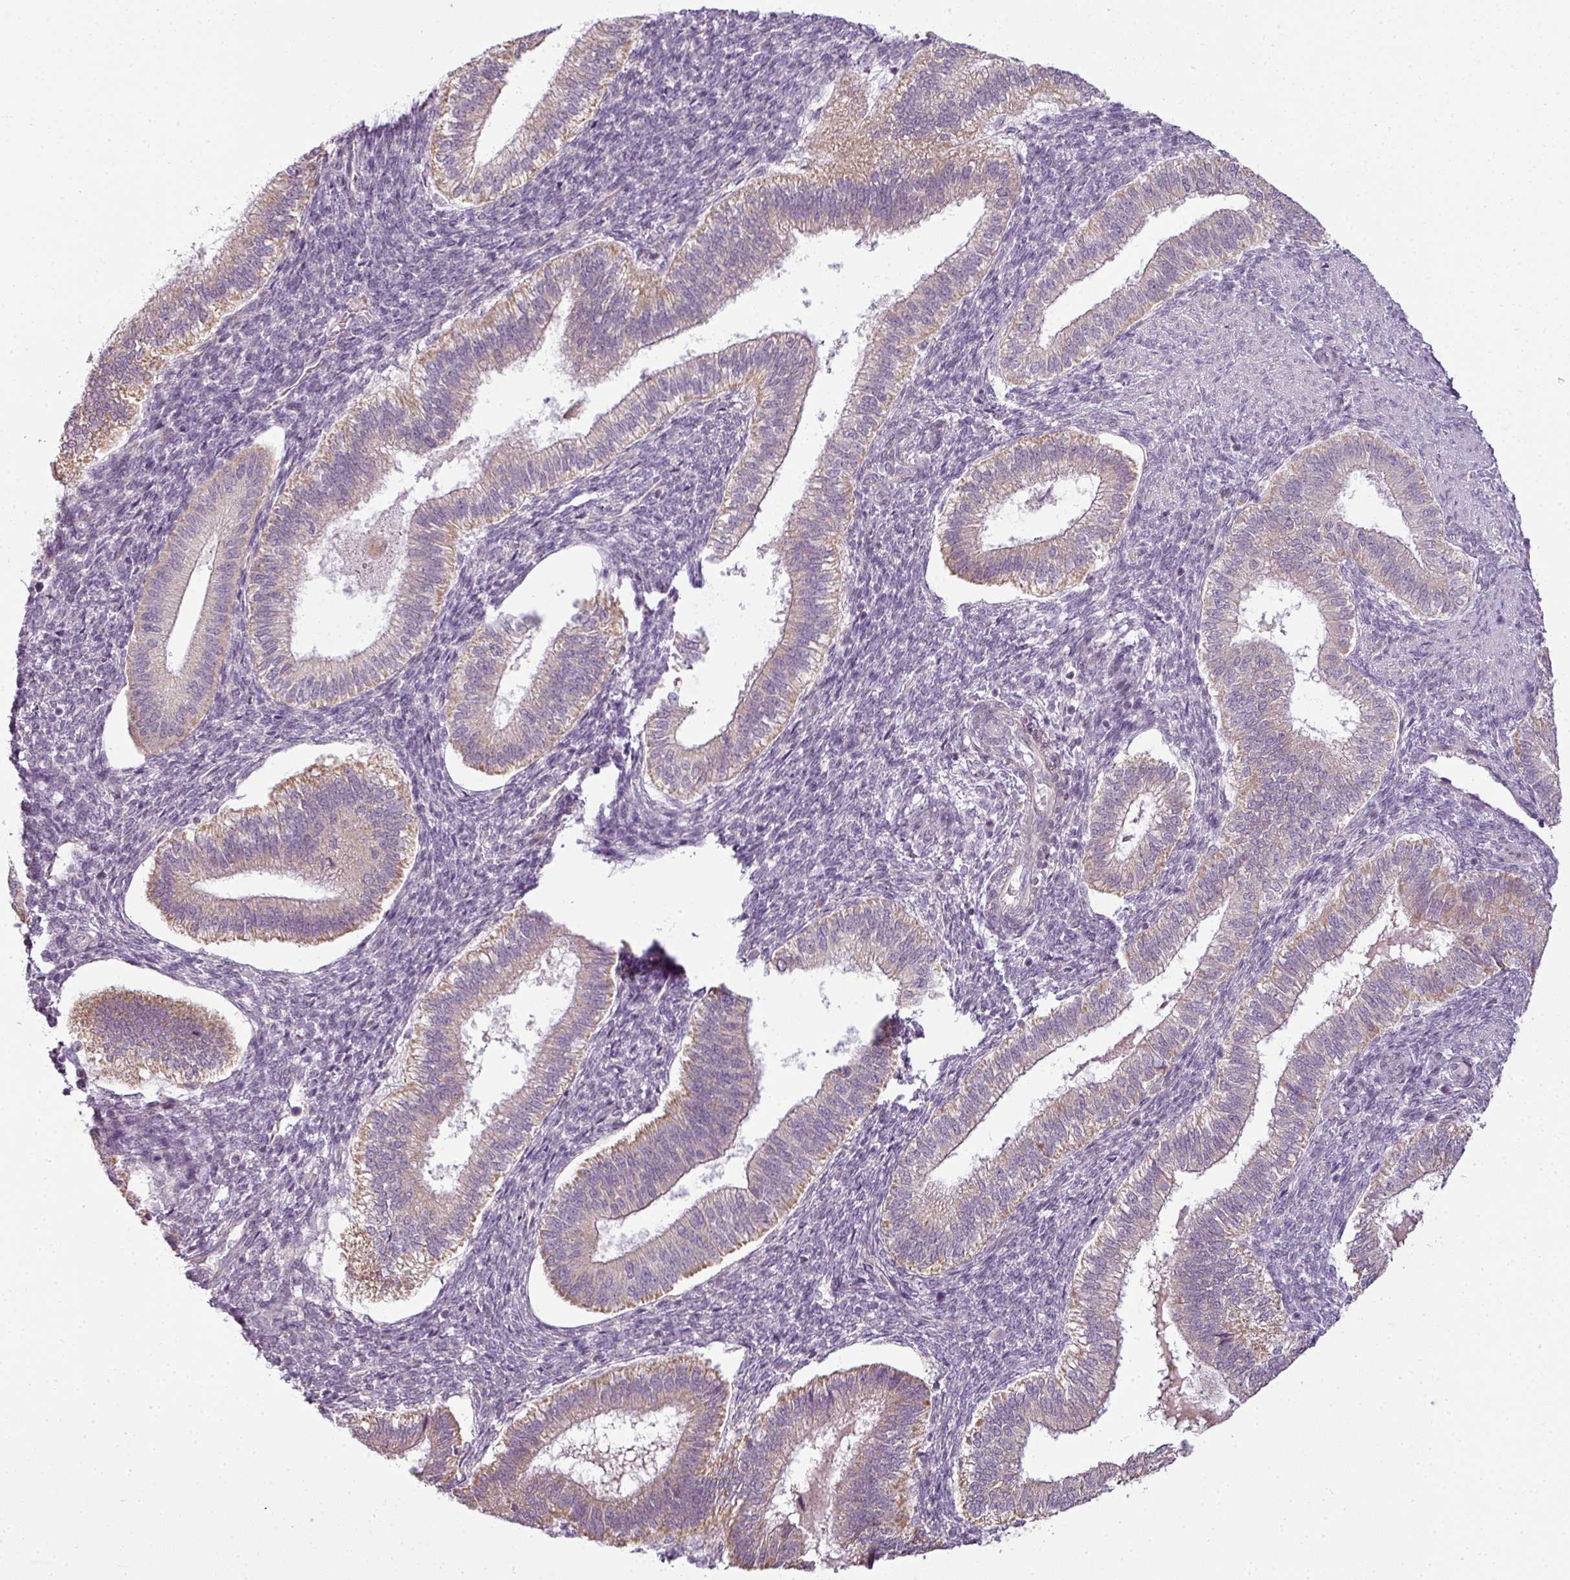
{"staining": {"intensity": "negative", "quantity": "none", "location": "none"}, "tissue": "endometrium", "cell_type": "Cells in endometrial stroma", "image_type": "normal", "snomed": [{"axis": "morphology", "description": "Normal tissue, NOS"}, {"axis": "topography", "description": "Endometrium"}], "caption": "Histopathology image shows no significant protein positivity in cells in endometrial stroma of normal endometrium. Nuclei are stained in blue.", "gene": "LY75", "patient": {"sex": "female", "age": 25}}